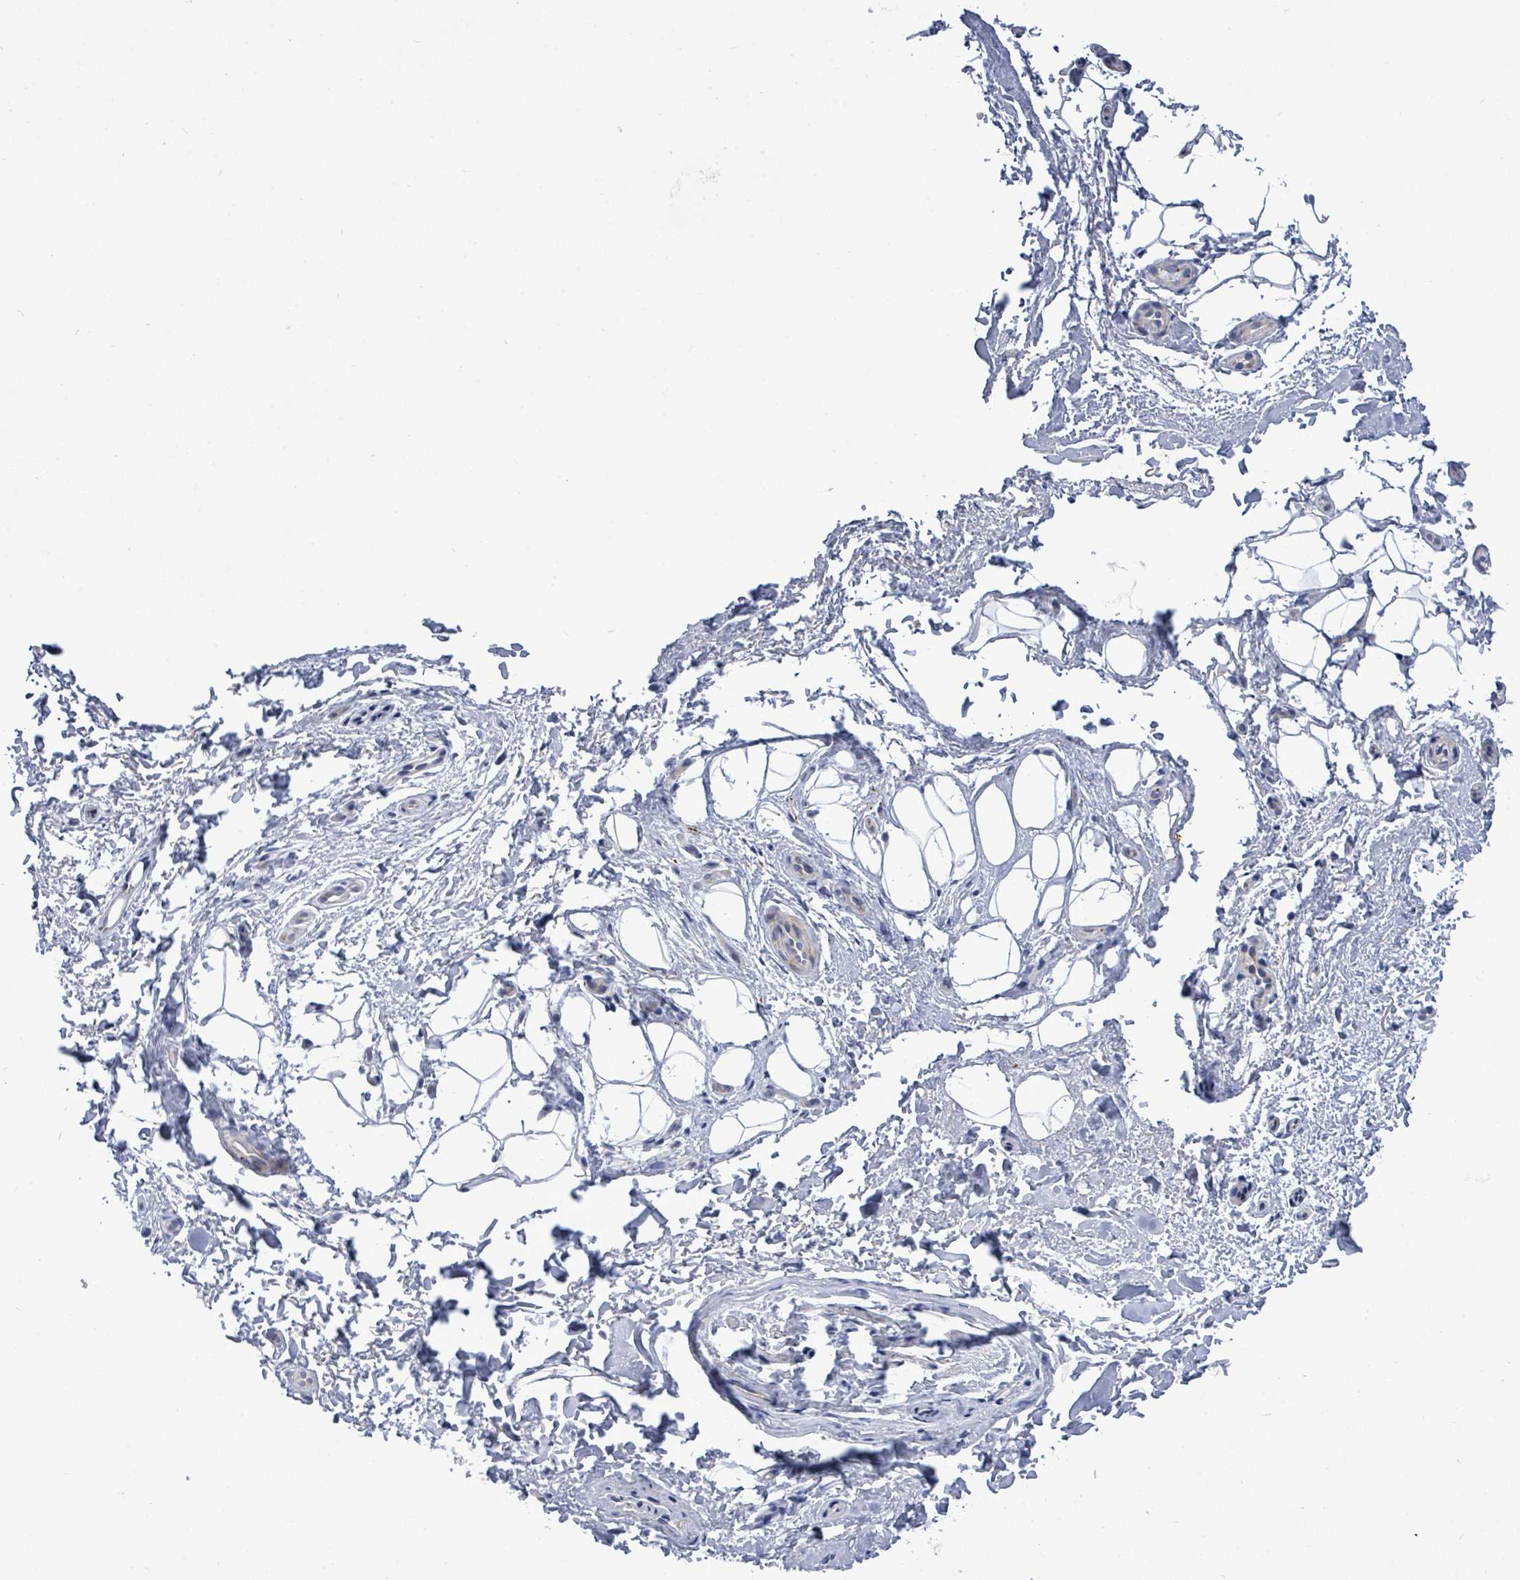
{"staining": {"intensity": "negative", "quantity": "none", "location": "none"}, "tissue": "adipose tissue", "cell_type": "Adipocytes", "image_type": "normal", "snomed": [{"axis": "morphology", "description": "Normal tissue, NOS"}, {"axis": "topography", "description": "Peripheral nerve tissue"}], "caption": "Immunohistochemistry micrograph of unremarkable adipose tissue stained for a protein (brown), which shows no expression in adipocytes.", "gene": "CT45A10", "patient": {"sex": "female", "age": 61}}